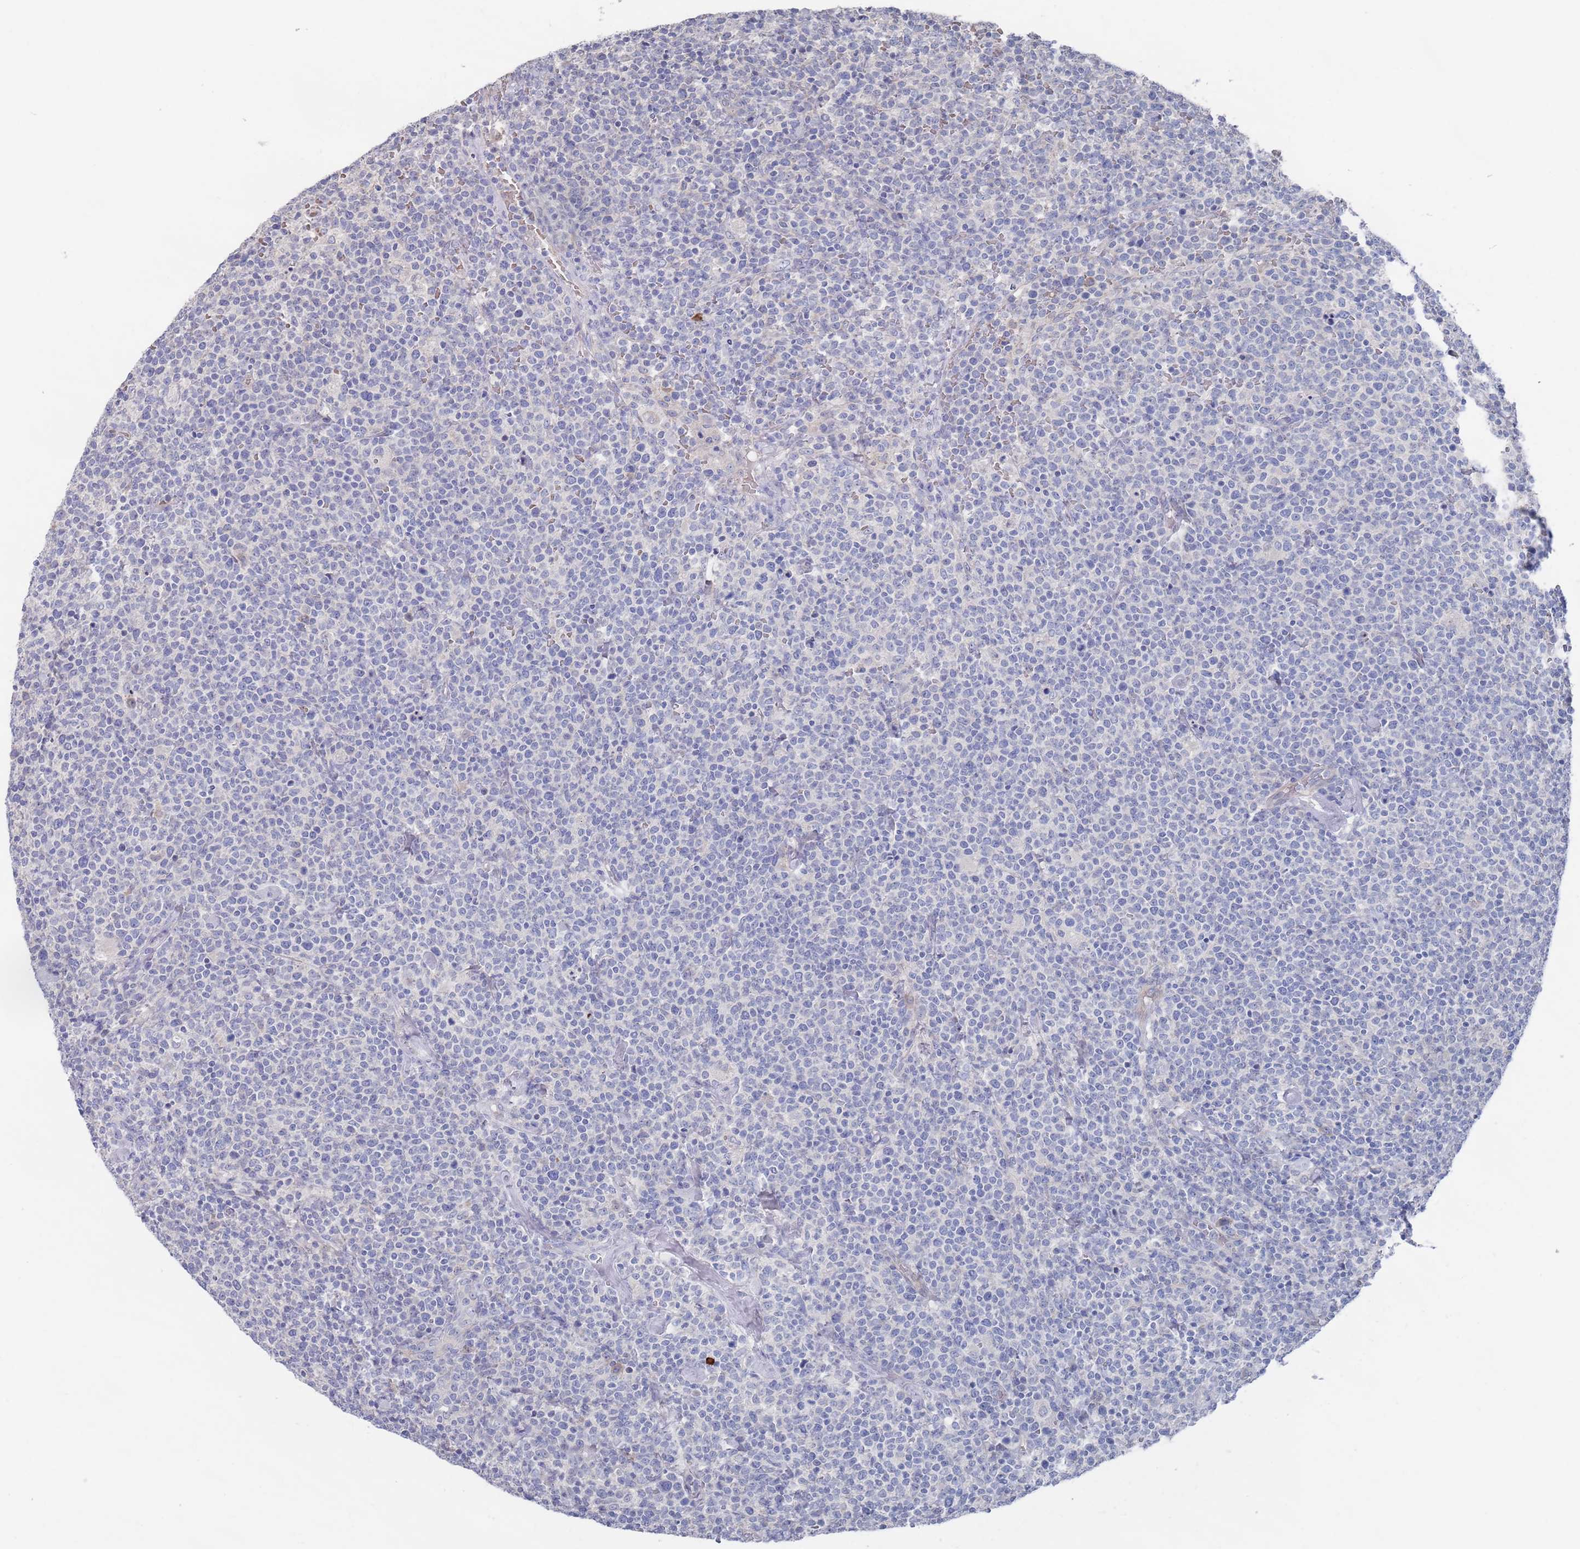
{"staining": {"intensity": "negative", "quantity": "none", "location": "none"}, "tissue": "lymphoma", "cell_type": "Tumor cells", "image_type": "cancer", "snomed": [{"axis": "morphology", "description": "Malignant lymphoma, non-Hodgkin's type, High grade"}, {"axis": "topography", "description": "Lymph node"}], "caption": "High power microscopy histopathology image of an IHC photomicrograph of malignant lymphoma, non-Hodgkin's type (high-grade), revealing no significant positivity in tumor cells.", "gene": "TMCO3", "patient": {"sex": "male", "age": 61}}